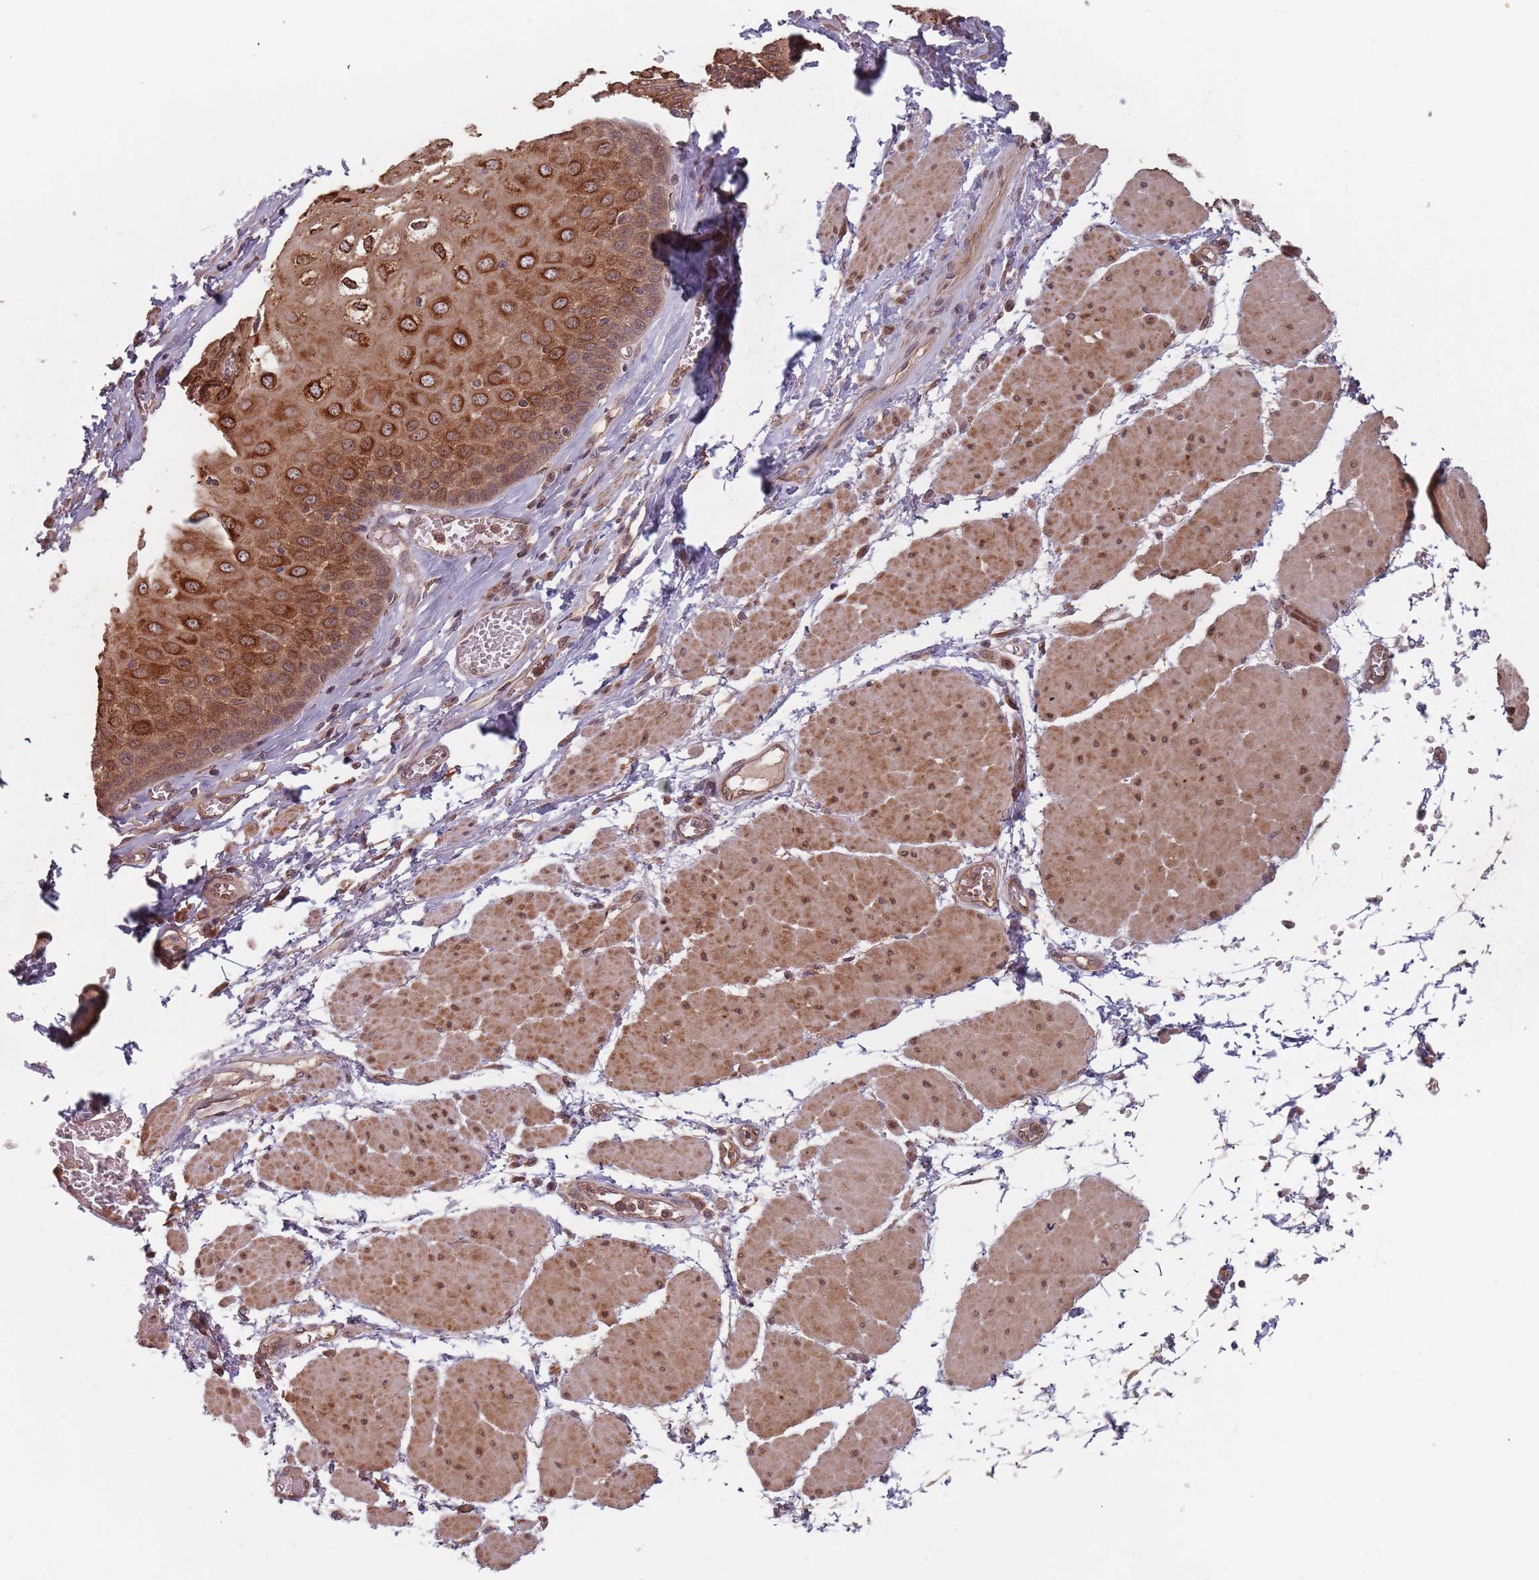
{"staining": {"intensity": "strong", "quantity": ">75%", "location": "cytoplasmic/membranous"}, "tissue": "esophagus", "cell_type": "Squamous epithelial cells", "image_type": "normal", "snomed": [{"axis": "morphology", "description": "Normal tissue, NOS"}, {"axis": "topography", "description": "Esophagus"}], "caption": "An image showing strong cytoplasmic/membranous staining in about >75% of squamous epithelial cells in benign esophagus, as visualized by brown immunohistochemical staining.", "gene": "C3orf14", "patient": {"sex": "male", "age": 60}}